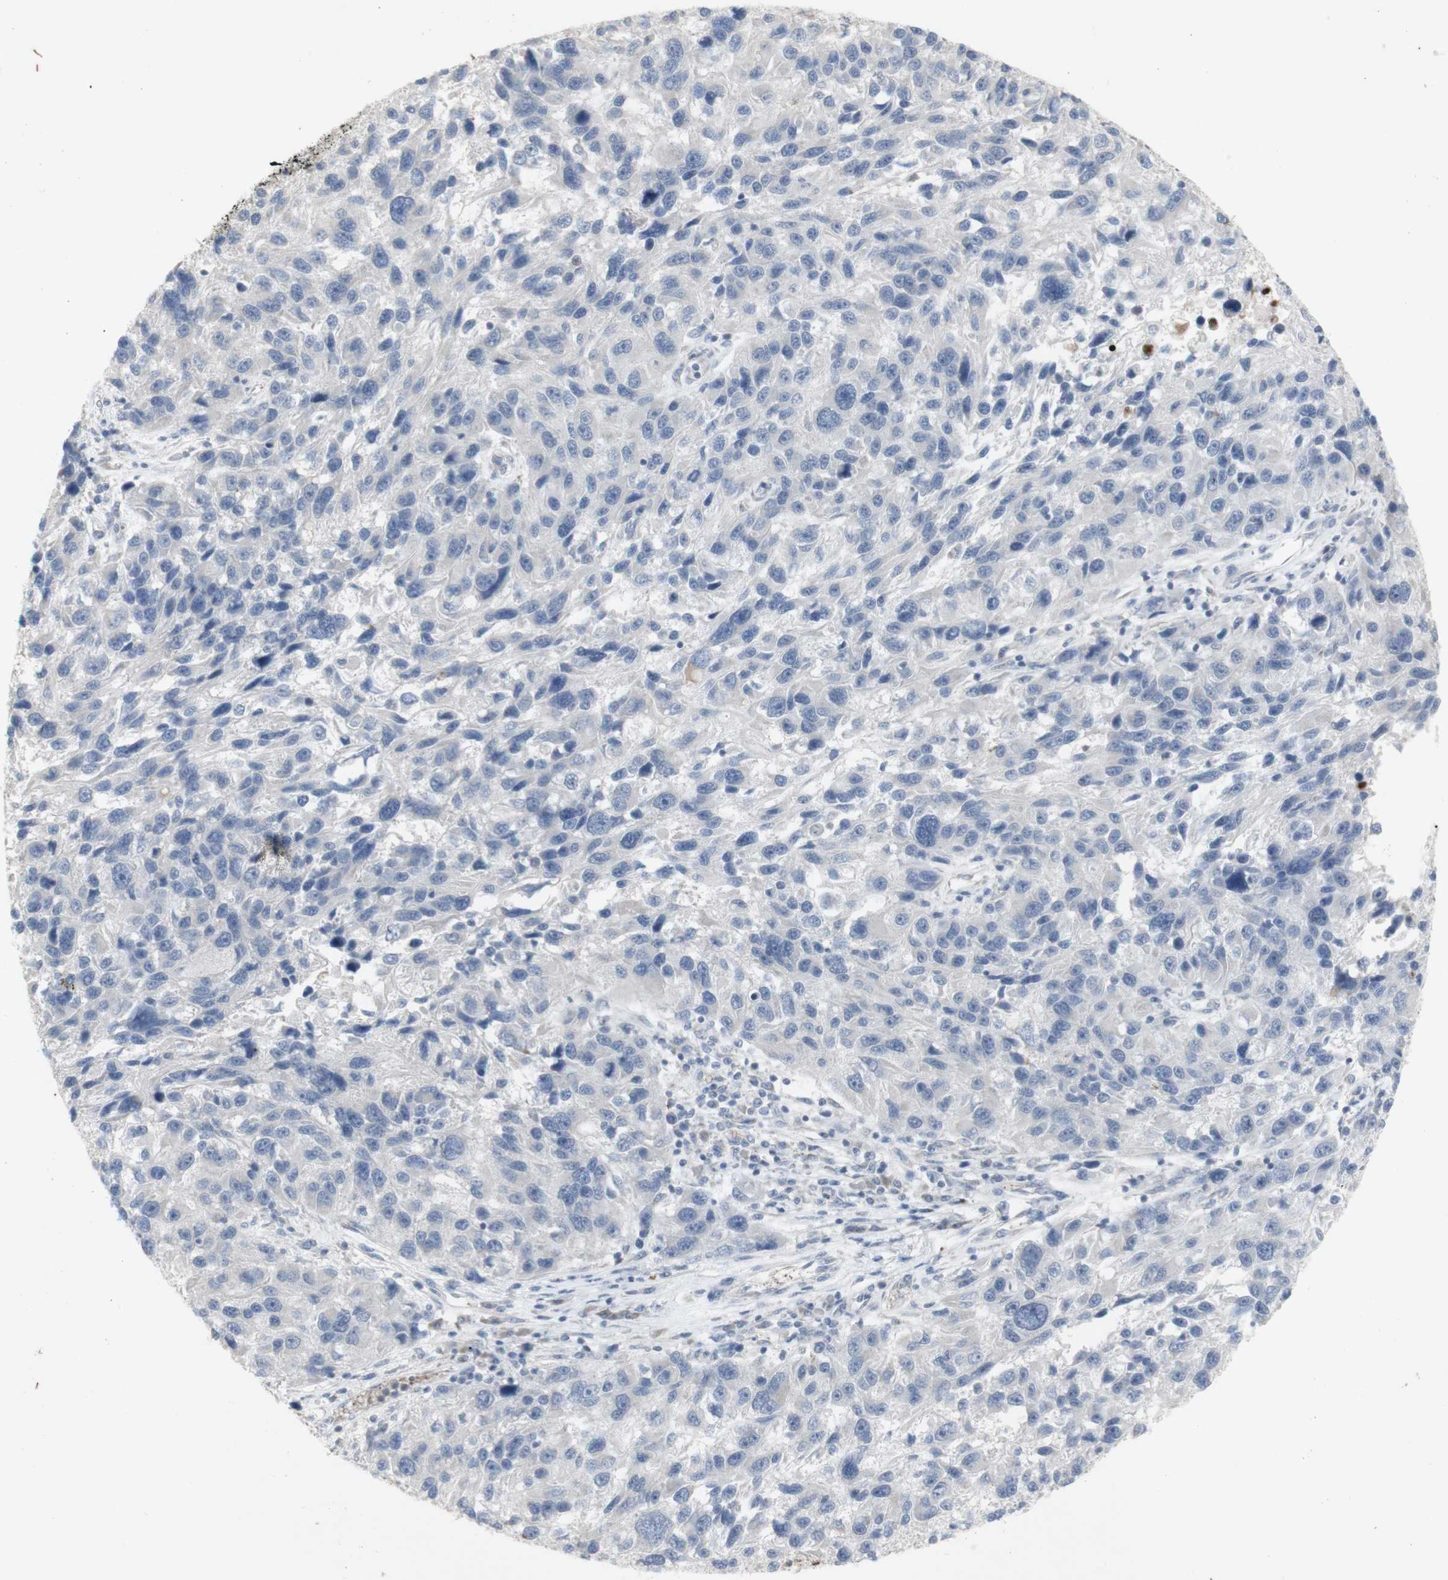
{"staining": {"intensity": "negative", "quantity": "none", "location": "none"}, "tissue": "melanoma", "cell_type": "Tumor cells", "image_type": "cancer", "snomed": [{"axis": "morphology", "description": "Malignant melanoma, NOS"}, {"axis": "topography", "description": "Skin"}], "caption": "A micrograph of human malignant melanoma is negative for staining in tumor cells. (DAB (3,3'-diaminobenzidine) IHC with hematoxylin counter stain).", "gene": "INS", "patient": {"sex": "male", "age": 53}}